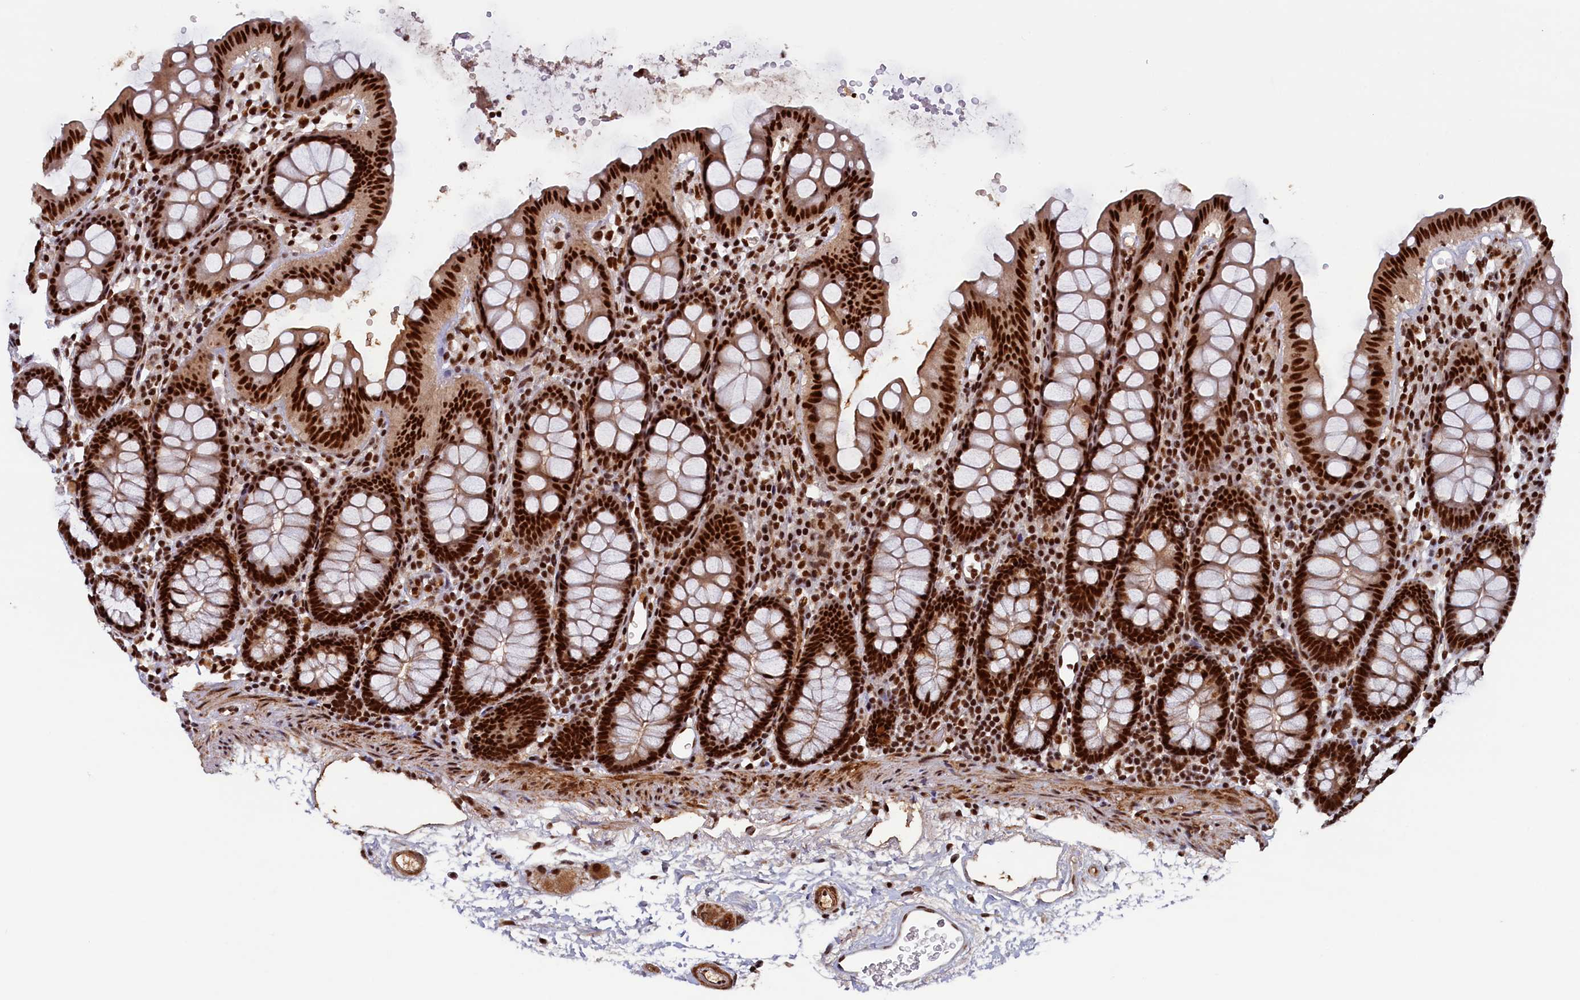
{"staining": {"intensity": "strong", "quantity": ">75%", "location": "nuclear"}, "tissue": "colon", "cell_type": "Endothelial cells", "image_type": "normal", "snomed": [{"axis": "morphology", "description": "Normal tissue, NOS"}, {"axis": "topography", "description": "Colon"}], "caption": "IHC of unremarkable human colon reveals high levels of strong nuclear staining in approximately >75% of endothelial cells.", "gene": "ZC3H18", "patient": {"sex": "male", "age": 75}}